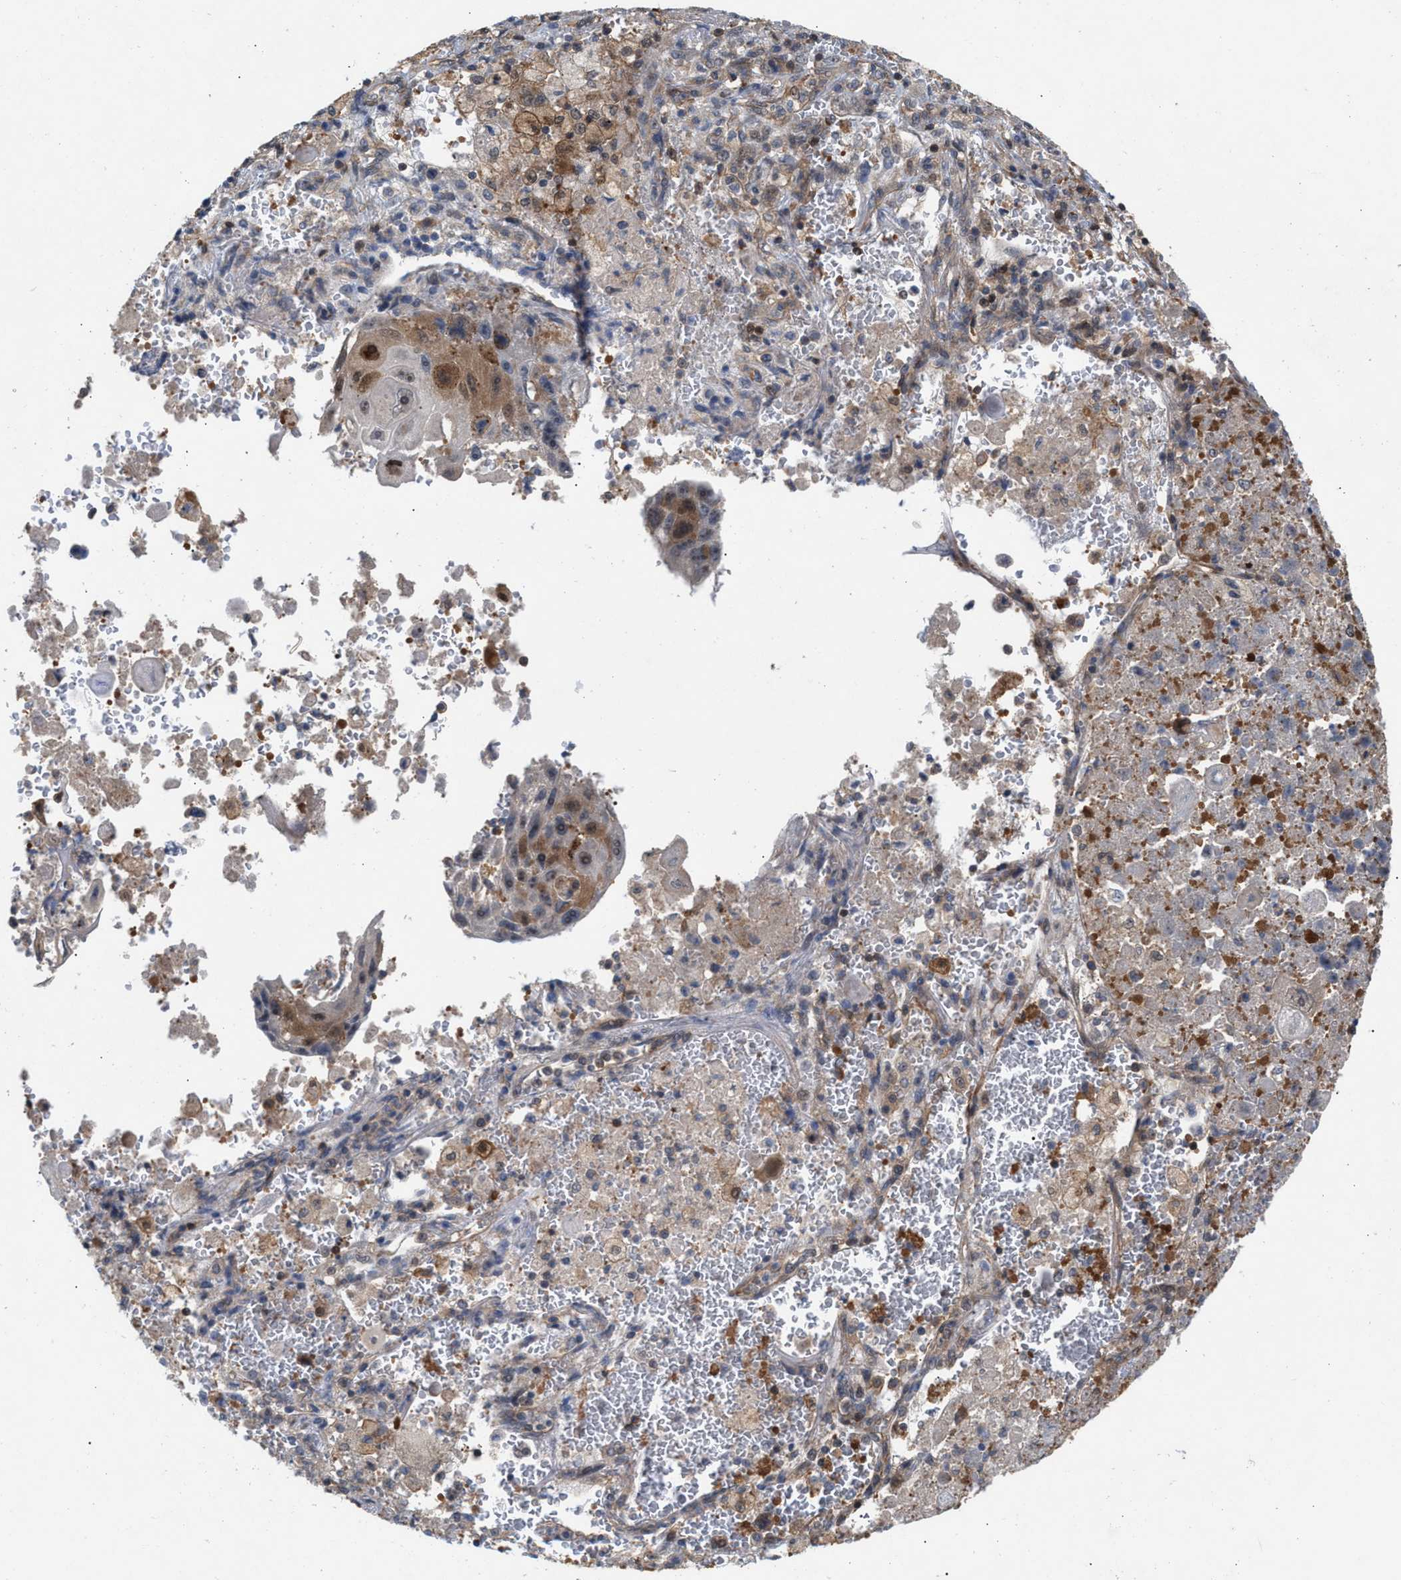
{"staining": {"intensity": "moderate", "quantity": "25%-75%", "location": "cytoplasmic/membranous"}, "tissue": "lung cancer", "cell_type": "Tumor cells", "image_type": "cancer", "snomed": [{"axis": "morphology", "description": "Squamous cell carcinoma, NOS"}, {"axis": "topography", "description": "Lung"}], "caption": "Immunohistochemistry (DAB) staining of human lung cancer (squamous cell carcinoma) displays moderate cytoplasmic/membranous protein positivity in about 25%-75% of tumor cells.", "gene": "GLOD4", "patient": {"sex": "male", "age": 61}}